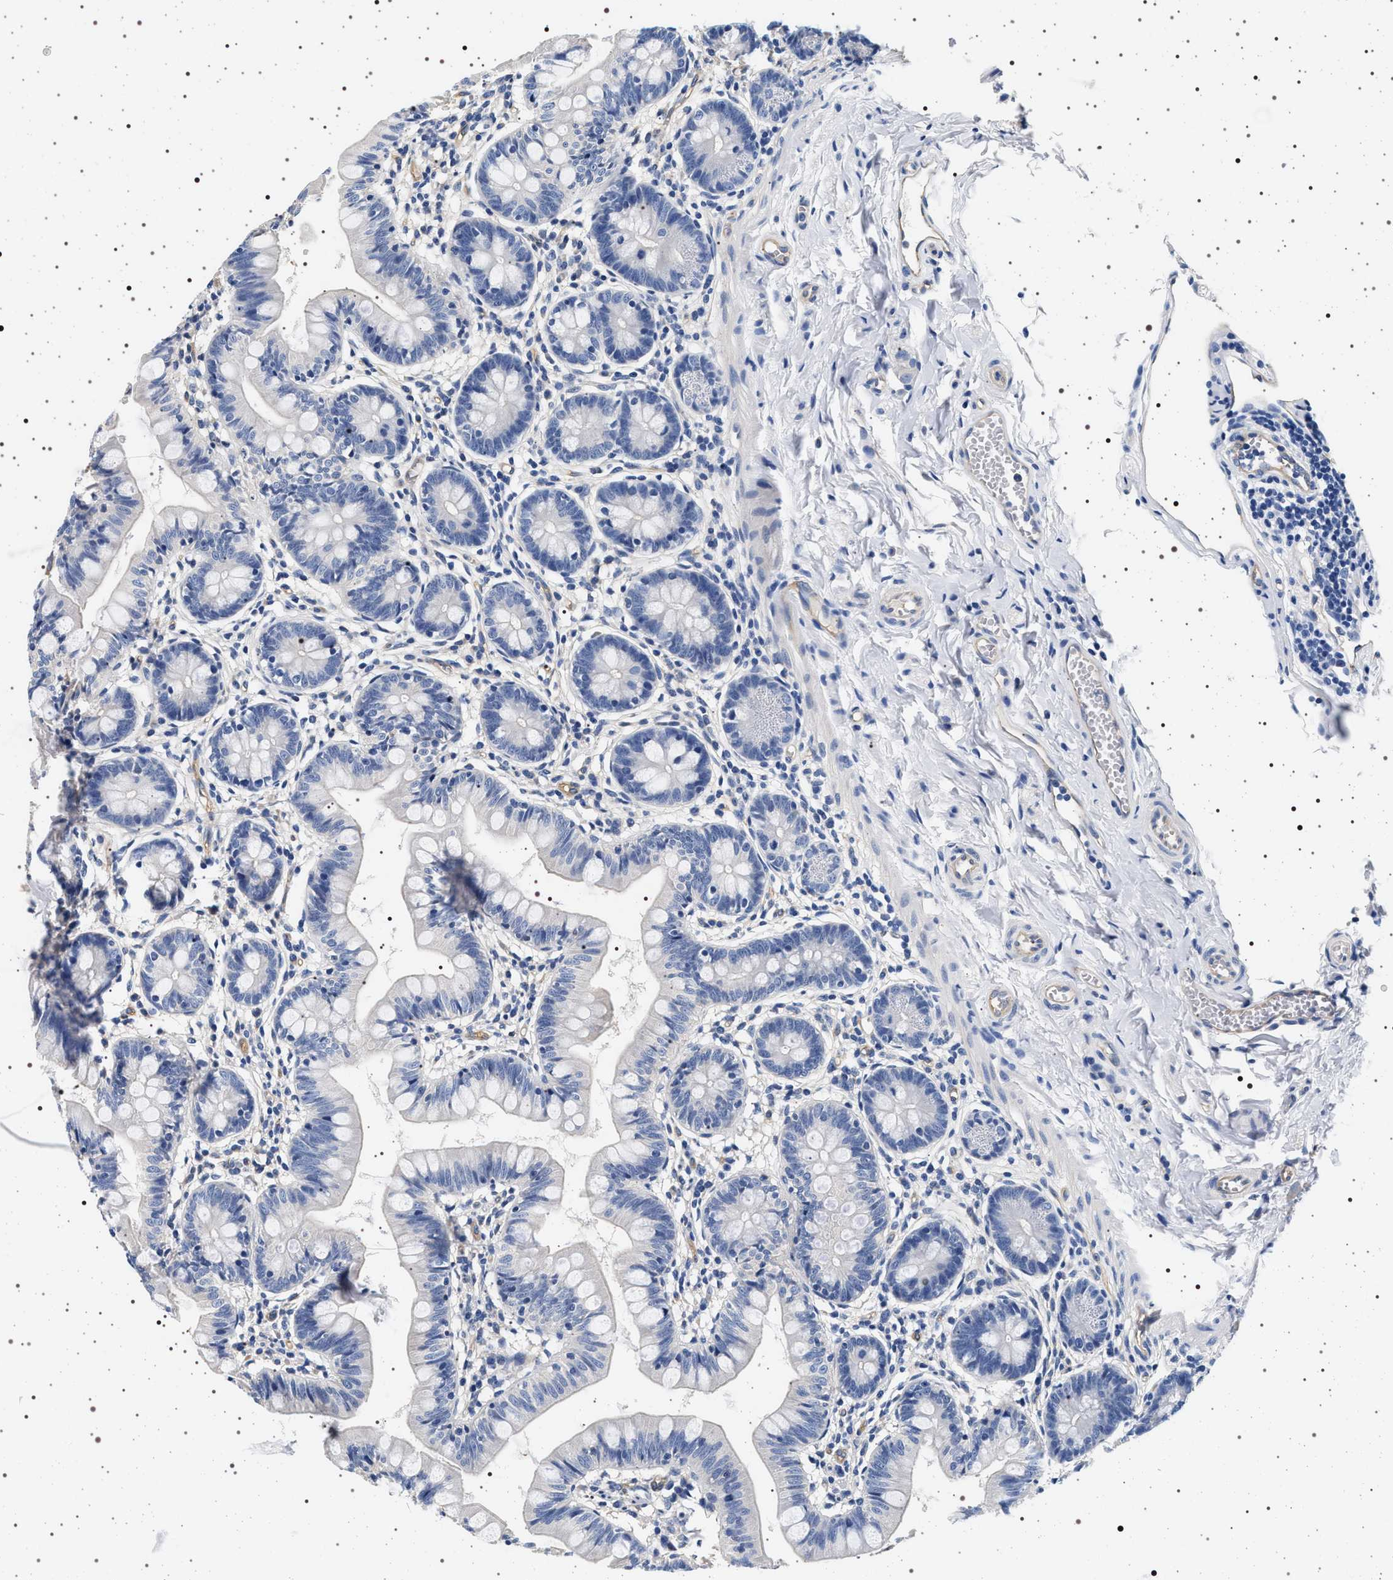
{"staining": {"intensity": "negative", "quantity": "none", "location": "none"}, "tissue": "small intestine", "cell_type": "Glandular cells", "image_type": "normal", "snomed": [{"axis": "morphology", "description": "Normal tissue, NOS"}, {"axis": "topography", "description": "Small intestine"}], "caption": "DAB (3,3'-diaminobenzidine) immunohistochemical staining of benign human small intestine shows no significant staining in glandular cells.", "gene": "HSD17B1", "patient": {"sex": "male", "age": 7}}